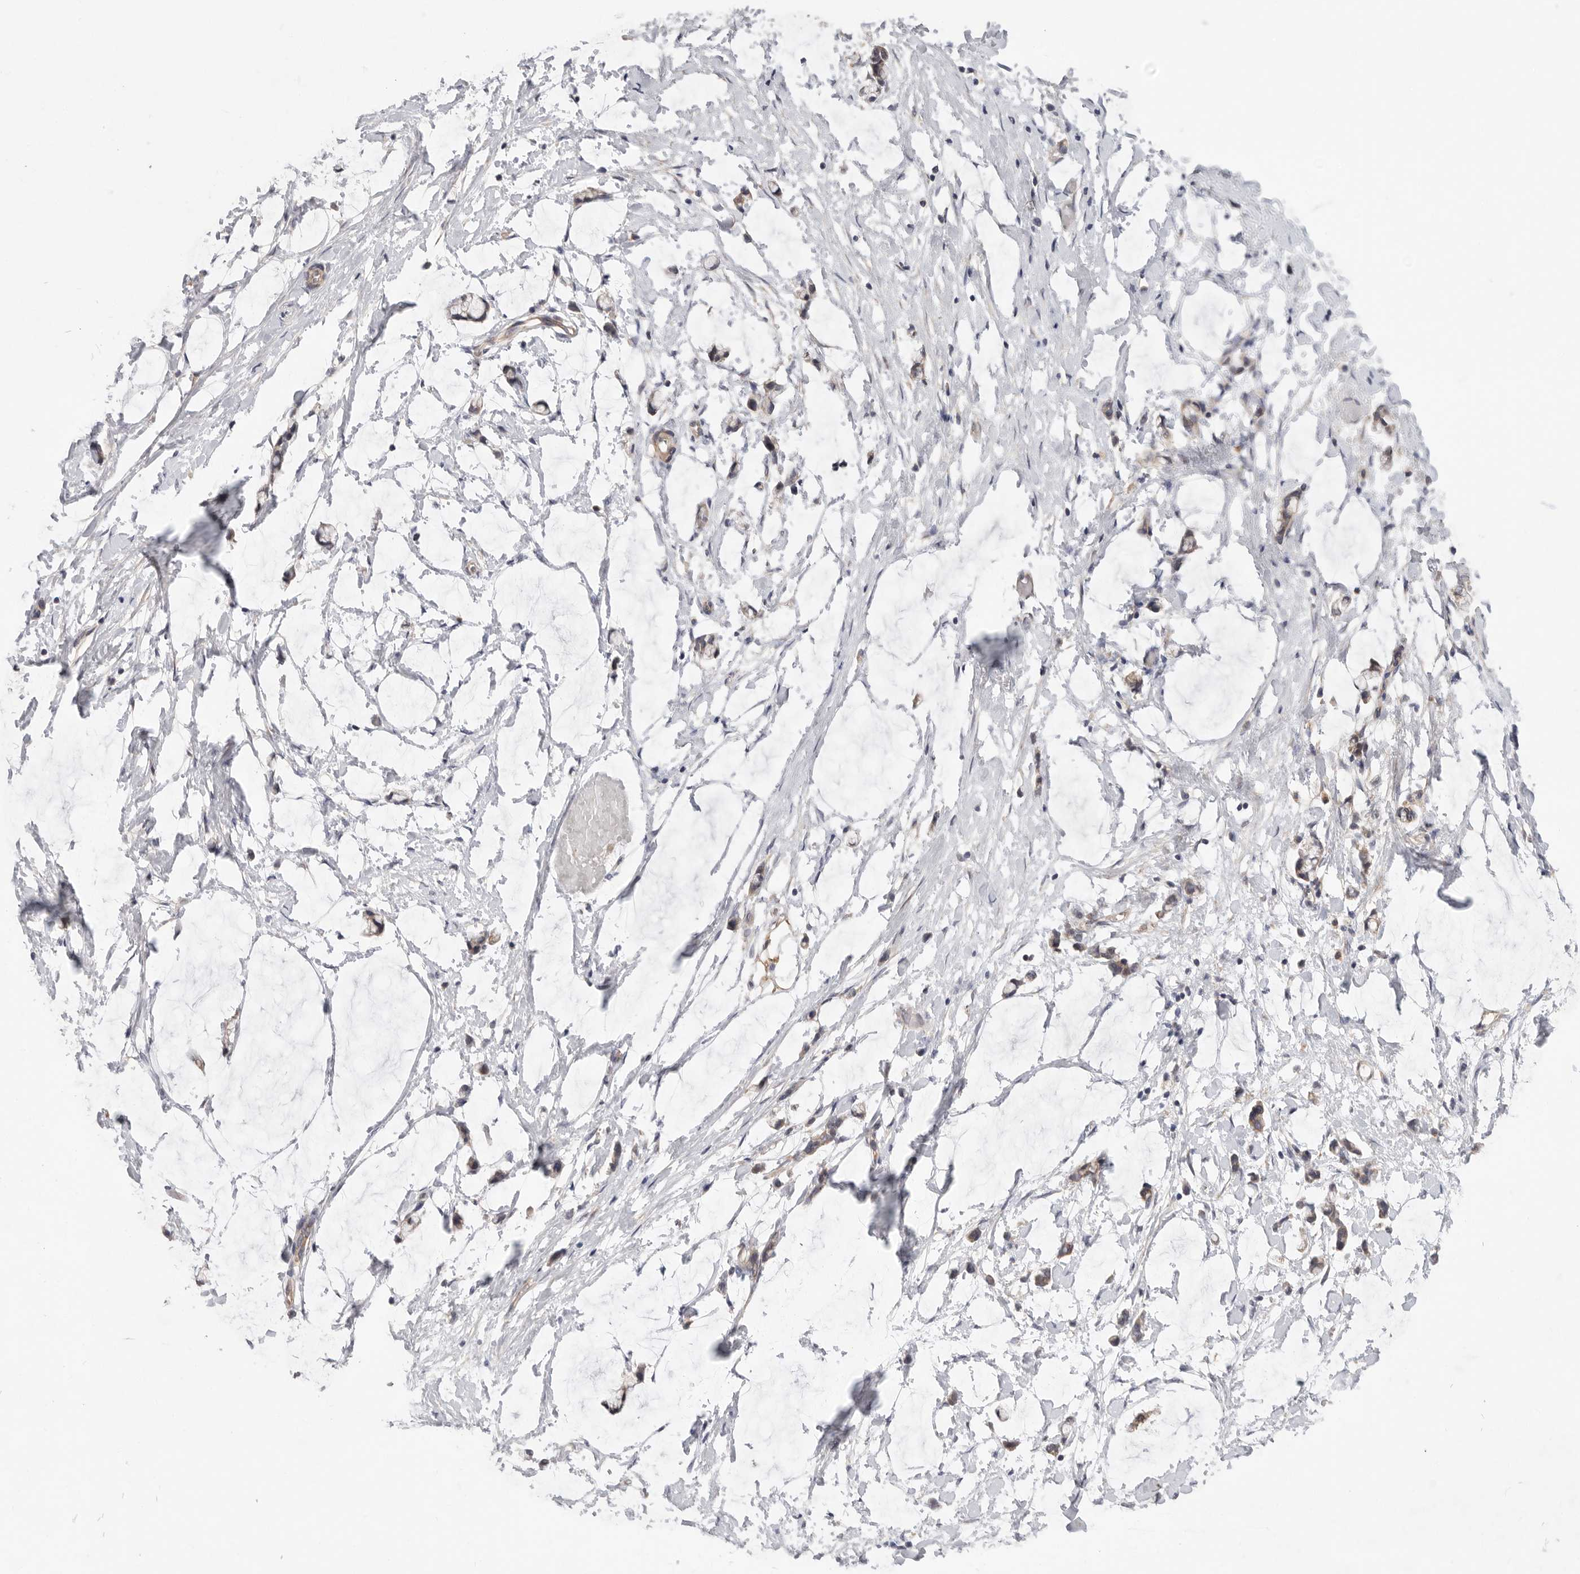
{"staining": {"intensity": "negative", "quantity": "none", "location": "none"}, "tissue": "adipose tissue", "cell_type": "Adipocytes", "image_type": "normal", "snomed": [{"axis": "morphology", "description": "Normal tissue, NOS"}, {"axis": "morphology", "description": "Adenocarcinoma, NOS"}, {"axis": "topography", "description": "Smooth muscle"}, {"axis": "topography", "description": "Colon"}], "caption": "Adipocytes show no significant protein staining in unremarkable adipose tissue. The staining is performed using DAB (3,3'-diaminobenzidine) brown chromogen with nuclei counter-stained in using hematoxylin.", "gene": "MTFR1L", "patient": {"sex": "male", "age": 14}}